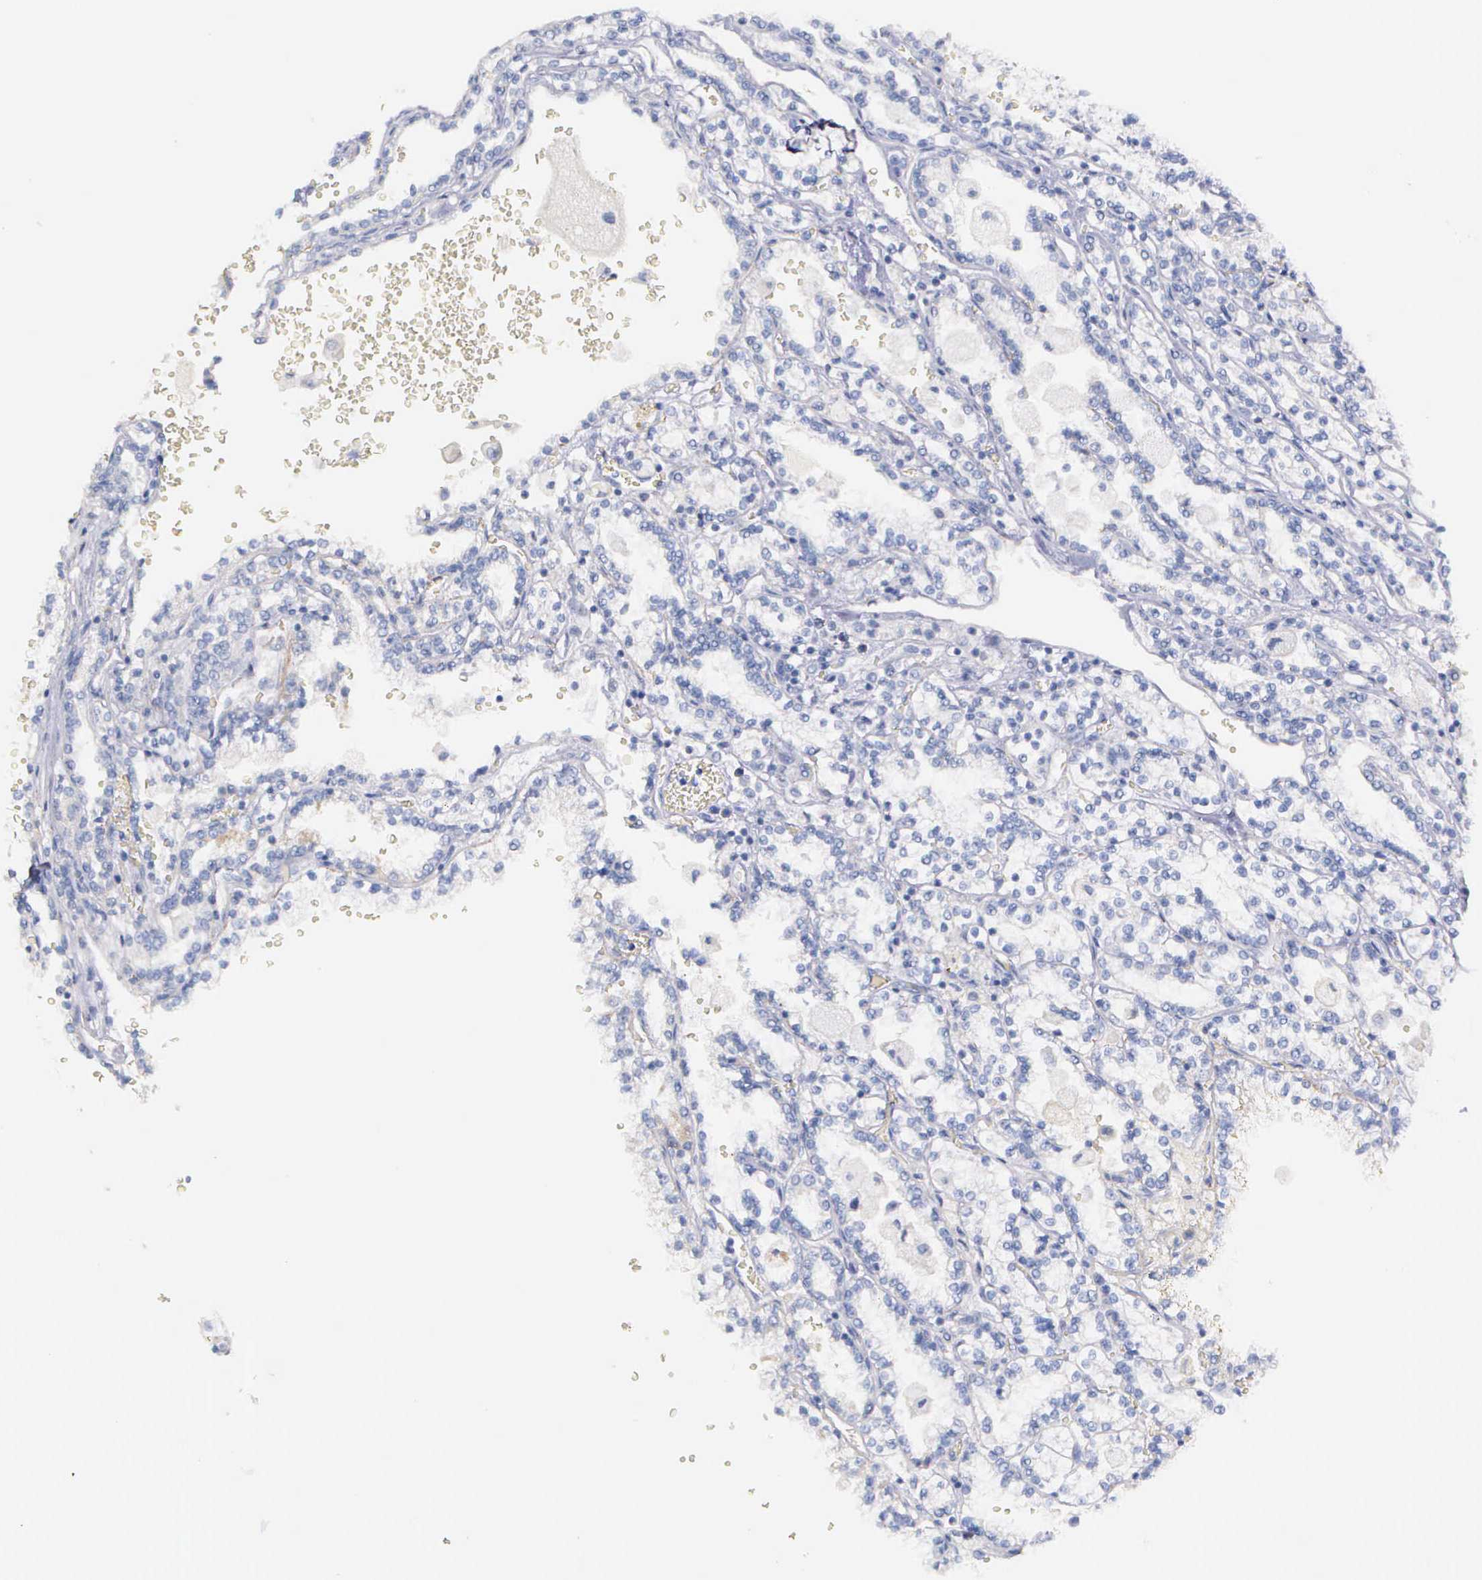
{"staining": {"intensity": "negative", "quantity": "none", "location": "none"}, "tissue": "renal cancer", "cell_type": "Tumor cells", "image_type": "cancer", "snomed": [{"axis": "morphology", "description": "Adenocarcinoma, NOS"}, {"axis": "topography", "description": "Kidney"}], "caption": "There is no significant staining in tumor cells of renal cancer.", "gene": "THSD7A", "patient": {"sex": "female", "age": 56}}